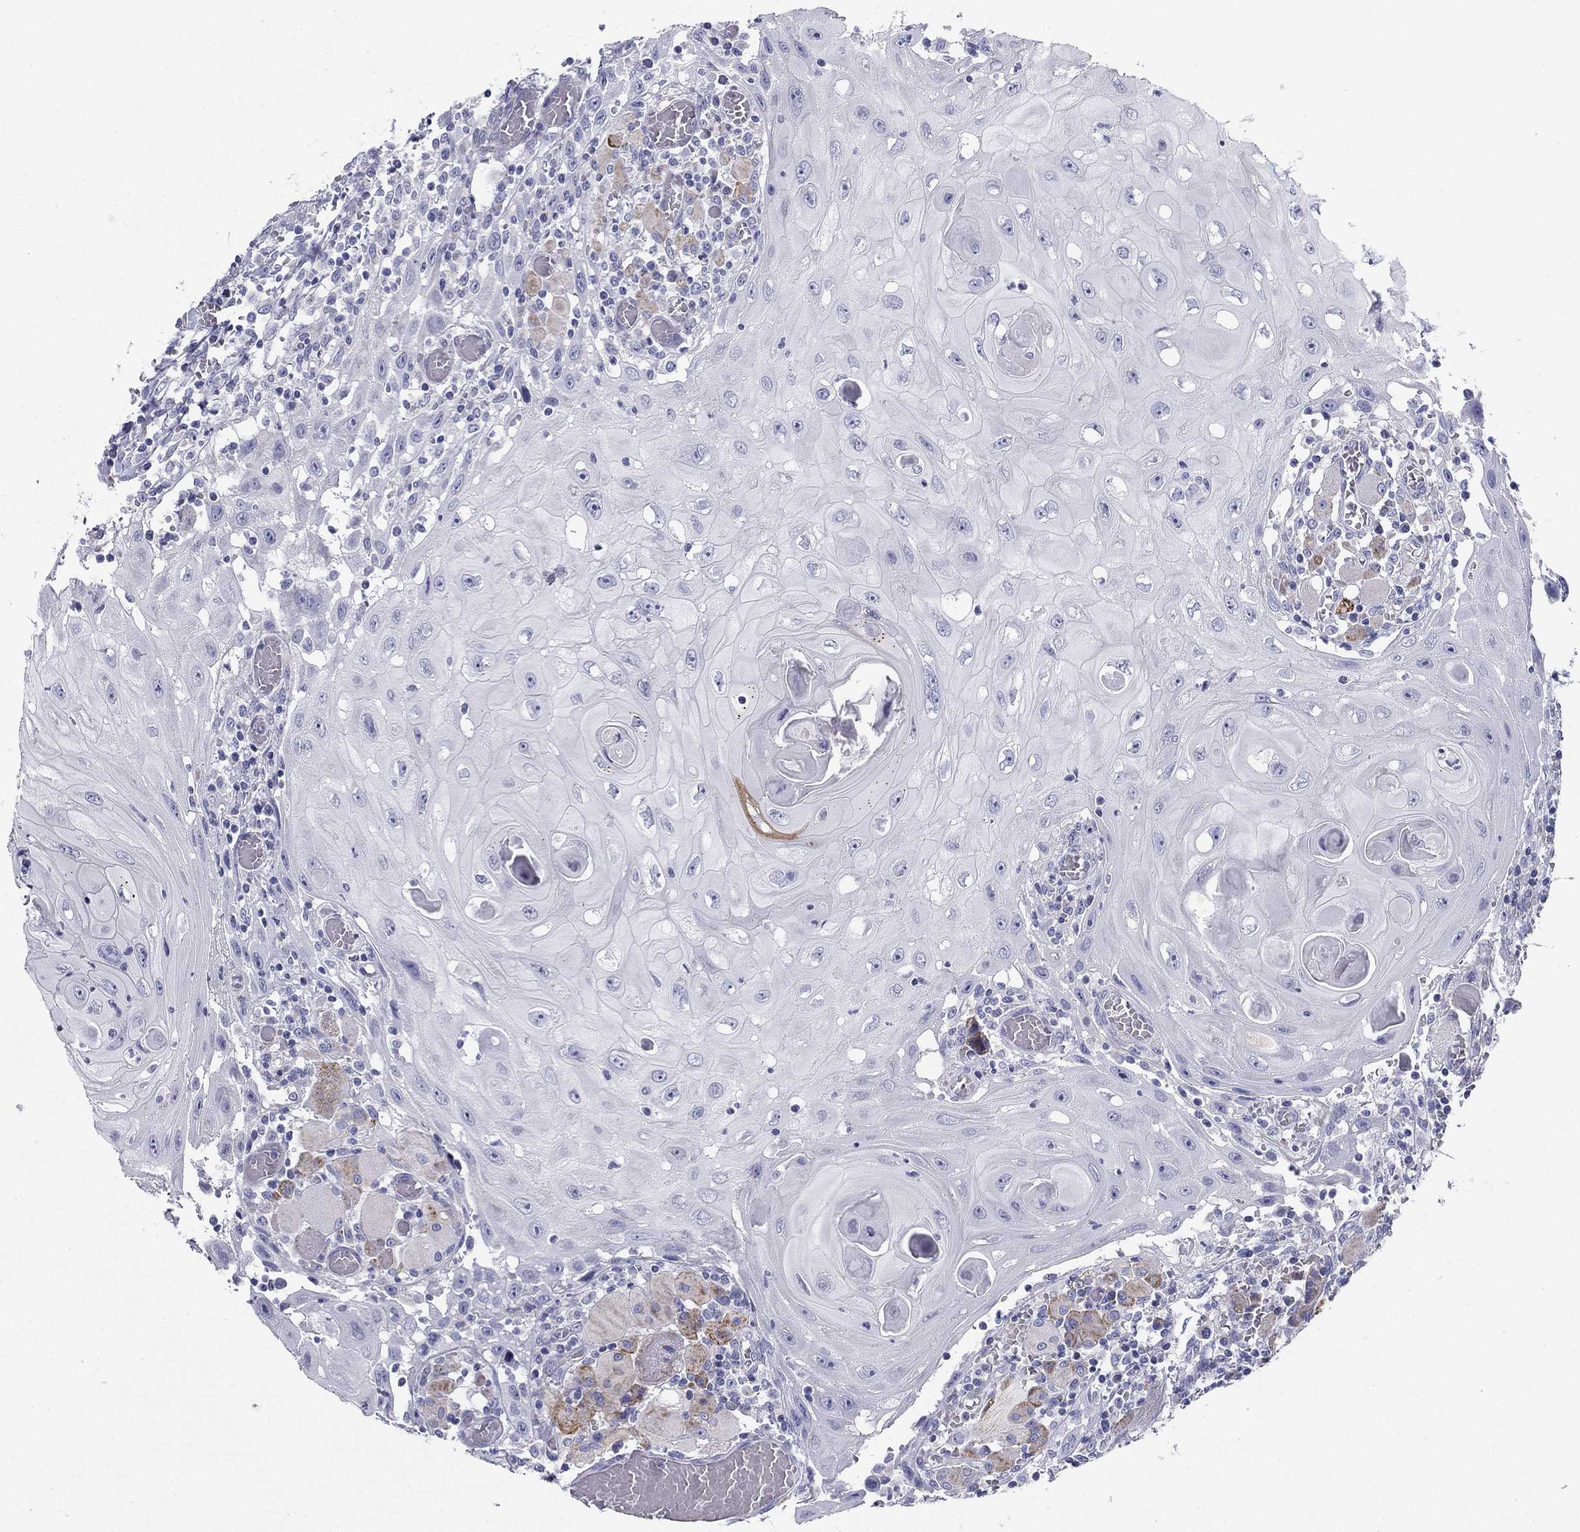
{"staining": {"intensity": "negative", "quantity": "none", "location": "none"}, "tissue": "head and neck cancer", "cell_type": "Tumor cells", "image_type": "cancer", "snomed": [{"axis": "morphology", "description": "Normal tissue, NOS"}, {"axis": "morphology", "description": "Squamous cell carcinoma, NOS"}, {"axis": "topography", "description": "Oral tissue"}, {"axis": "topography", "description": "Head-Neck"}], "caption": "There is no significant expression in tumor cells of head and neck squamous cell carcinoma.", "gene": "ZP2", "patient": {"sex": "male", "age": 71}}